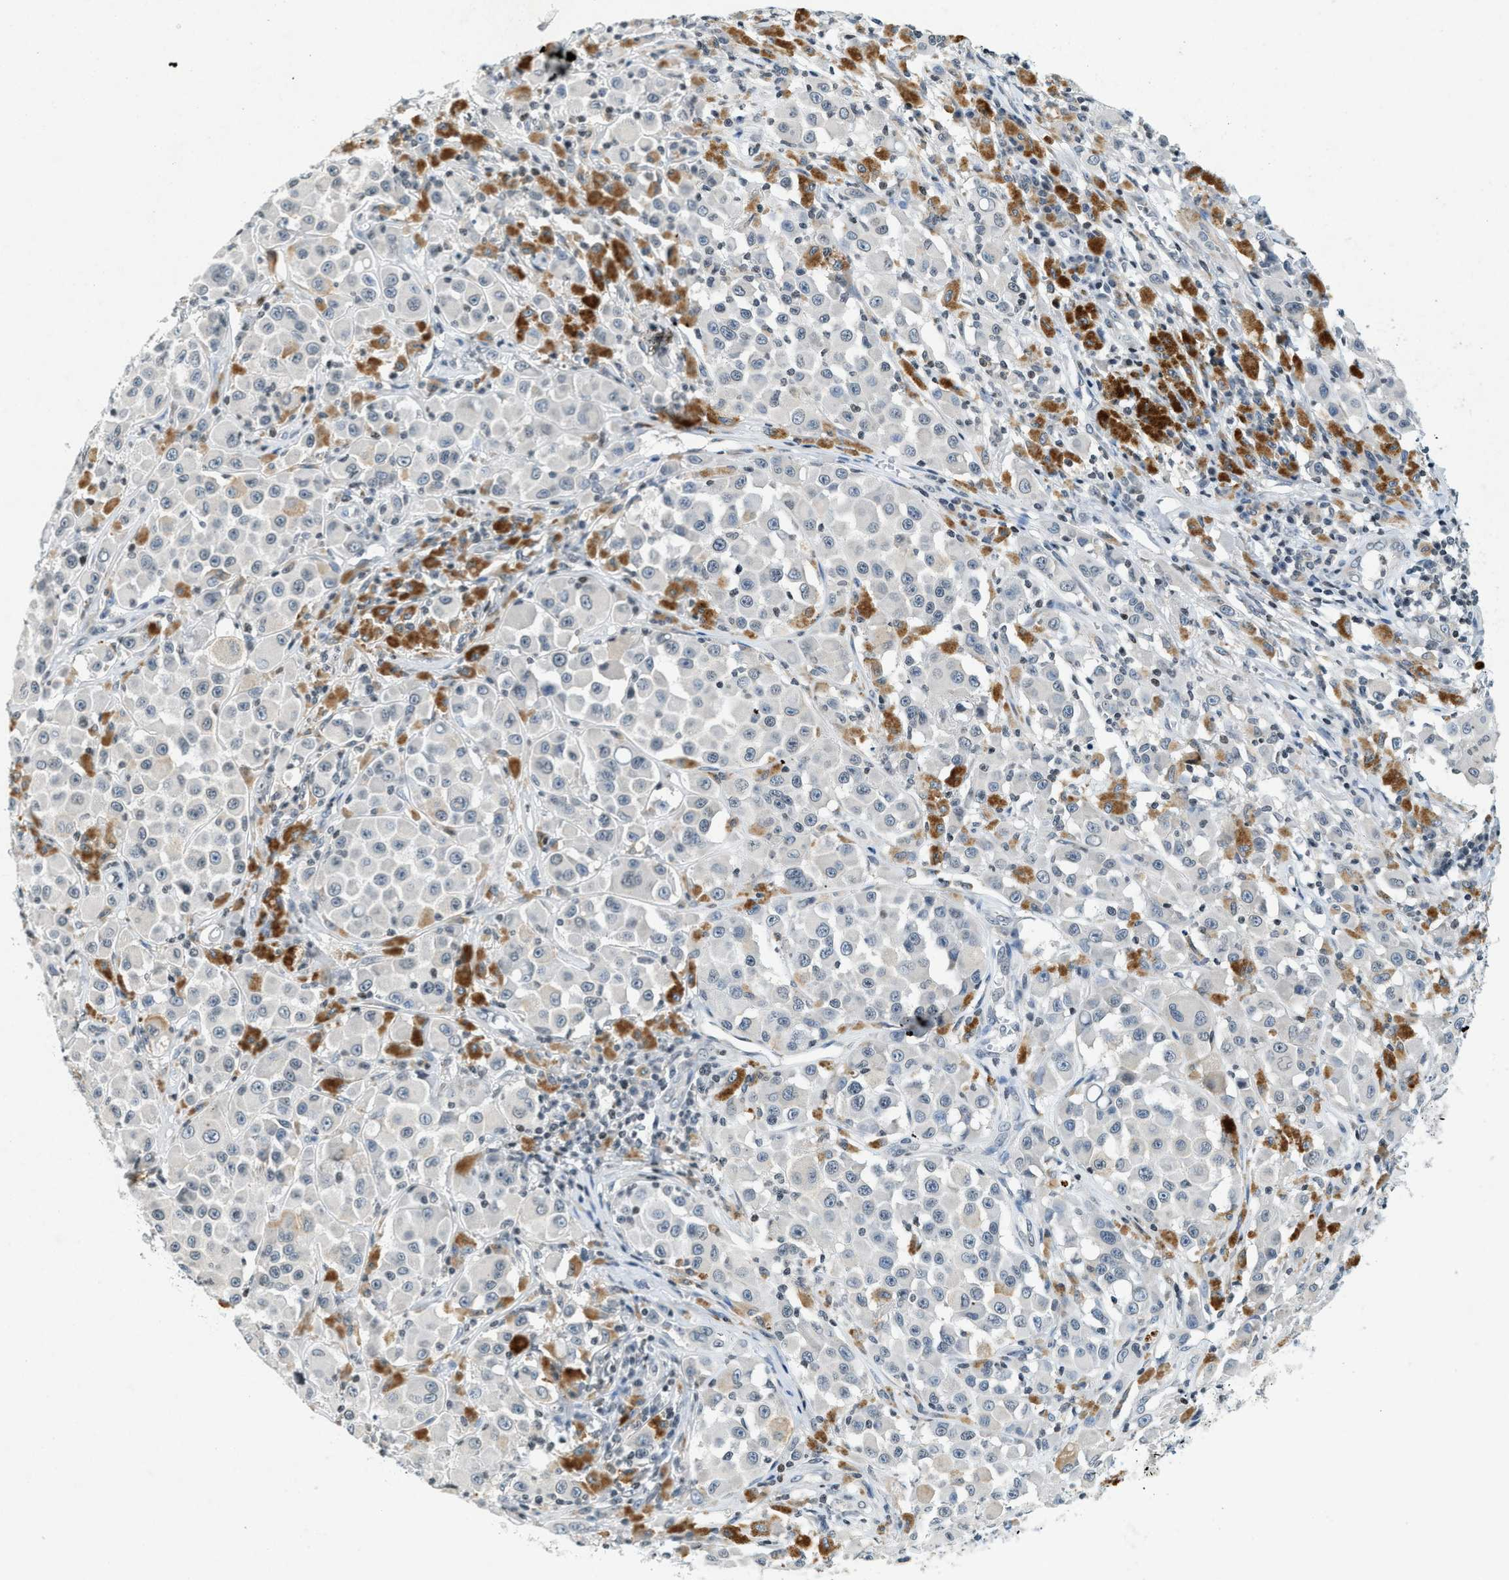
{"staining": {"intensity": "weak", "quantity": "<25%", "location": "cytoplasmic/membranous"}, "tissue": "melanoma", "cell_type": "Tumor cells", "image_type": "cancer", "snomed": [{"axis": "morphology", "description": "Malignant melanoma, NOS"}, {"axis": "topography", "description": "Skin"}], "caption": "Human malignant melanoma stained for a protein using immunohistochemistry reveals no positivity in tumor cells.", "gene": "UVRAG", "patient": {"sex": "male", "age": 84}}